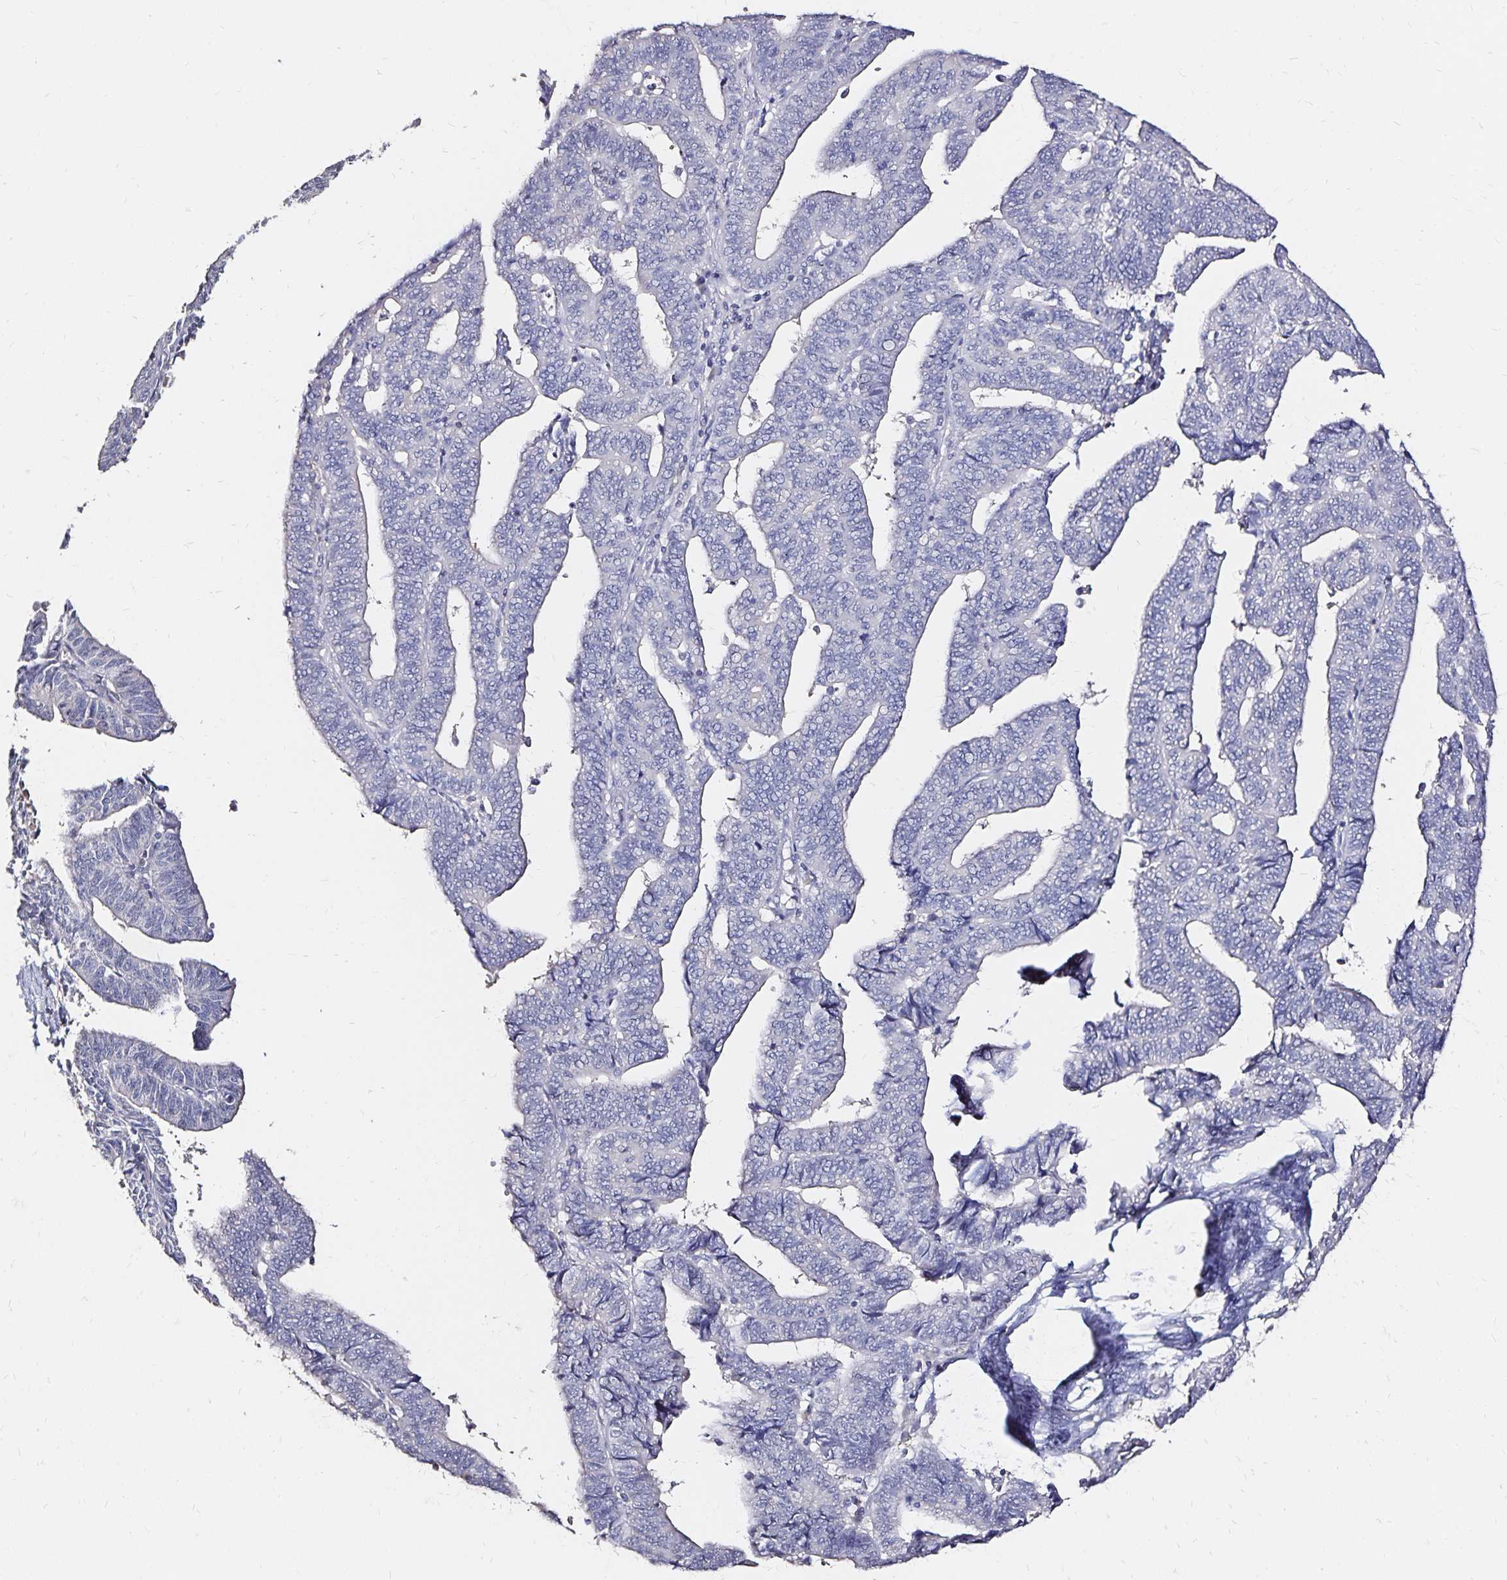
{"staining": {"intensity": "negative", "quantity": "none", "location": "none"}, "tissue": "endometrial cancer", "cell_type": "Tumor cells", "image_type": "cancer", "snomed": [{"axis": "morphology", "description": "Adenocarcinoma, NOS"}, {"axis": "topography", "description": "Endometrium"}], "caption": "The micrograph shows no staining of tumor cells in endometrial cancer (adenocarcinoma).", "gene": "SLC5A1", "patient": {"sex": "female", "age": 65}}